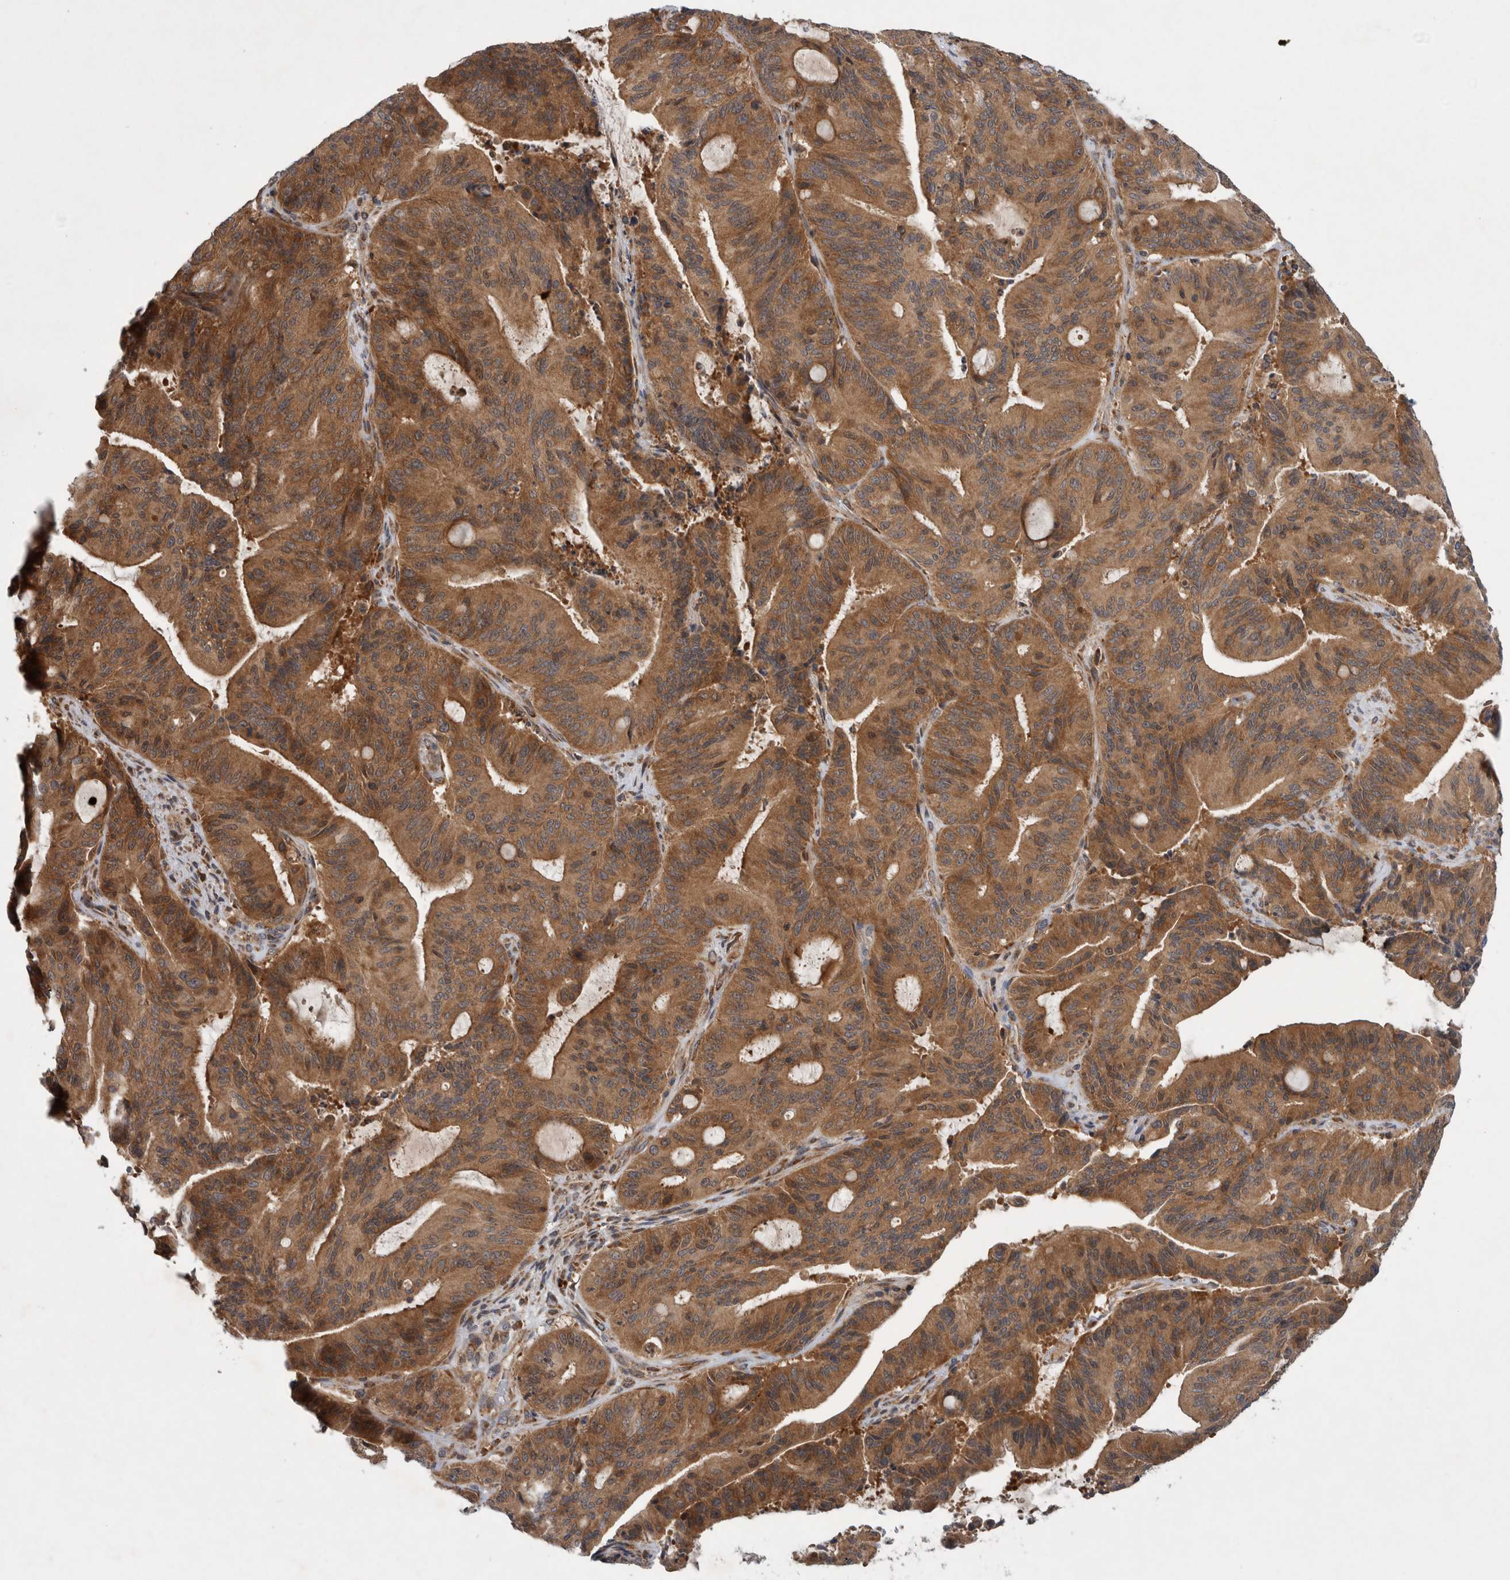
{"staining": {"intensity": "moderate", "quantity": ">75%", "location": "cytoplasmic/membranous"}, "tissue": "liver cancer", "cell_type": "Tumor cells", "image_type": "cancer", "snomed": [{"axis": "morphology", "description": "Normal tissue, NOS"}, {"axis": "morphology", "description": "Cholangiocarcinoma"}, {"axis": "topography", "description": "Liver"}, {"axis": "topography", "description": "Peripheral nerve tissue"}], "caption": "Approximately >75% of tumor cells in human cholangiocarcinoma (liver) show moderate cytoplasmic/membranous protein expression as visualized by brown immunohistochemical staining.", "gene": "PDCD2", "patient": {"sex": "female", "age": 73}}